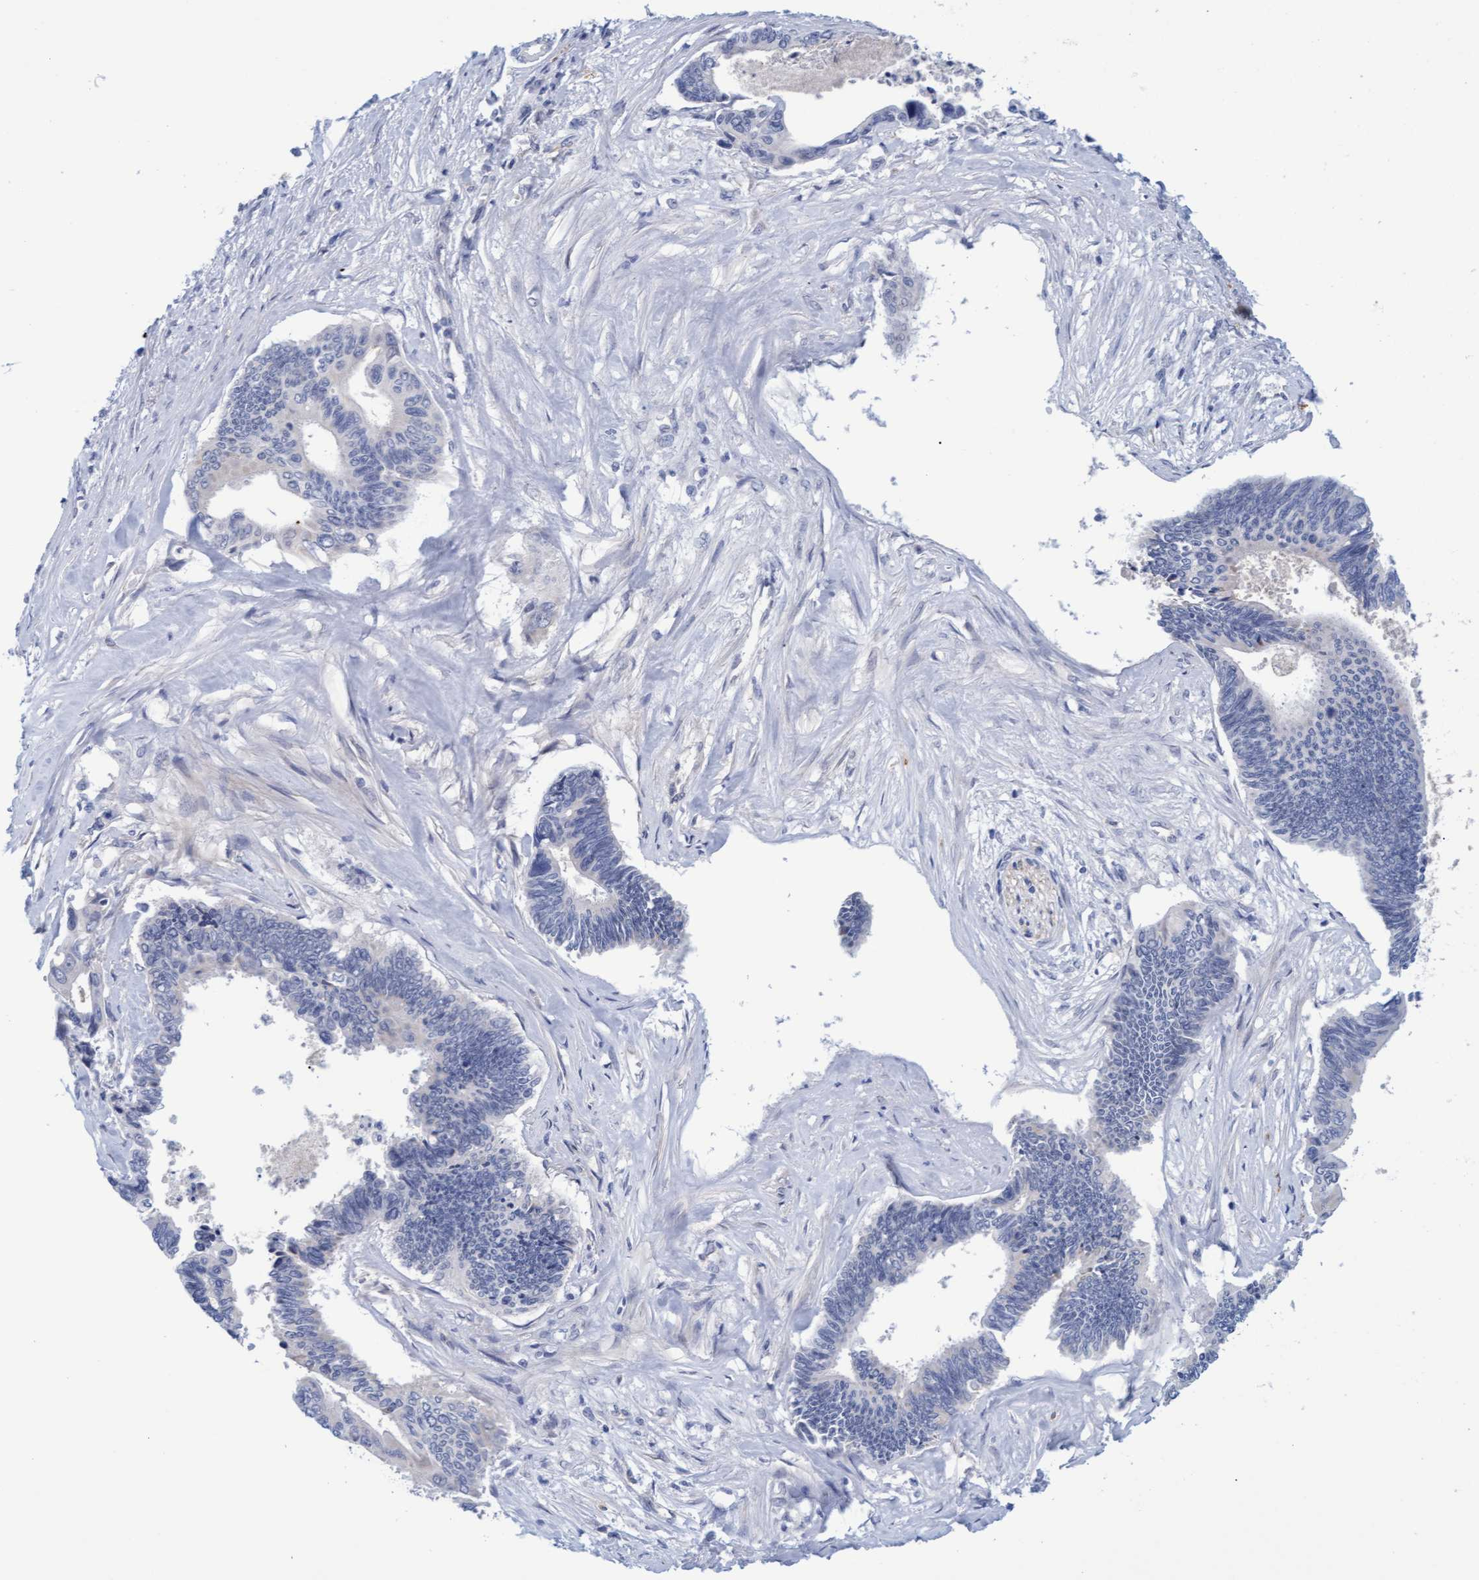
{"staining": {"intensity": "negative", "quantity": "none", "location": "none"}, "tissue": "pancreatic cancer", "cell_type": "Tumor cells", "image_type": "cancer", "snomed": [{"axis": "morphology", "description": "Adenocarcinoma, NOS"}, {"axis": "topography", "description": "Pancreas"}], "caption": "An IHC histopathology image of pancreatic cancer is shown. There is no staining in tumor cells of pancreatic cancer.", "gene": "STXBP1", "patient": {"sex": "female", "age": 70}}